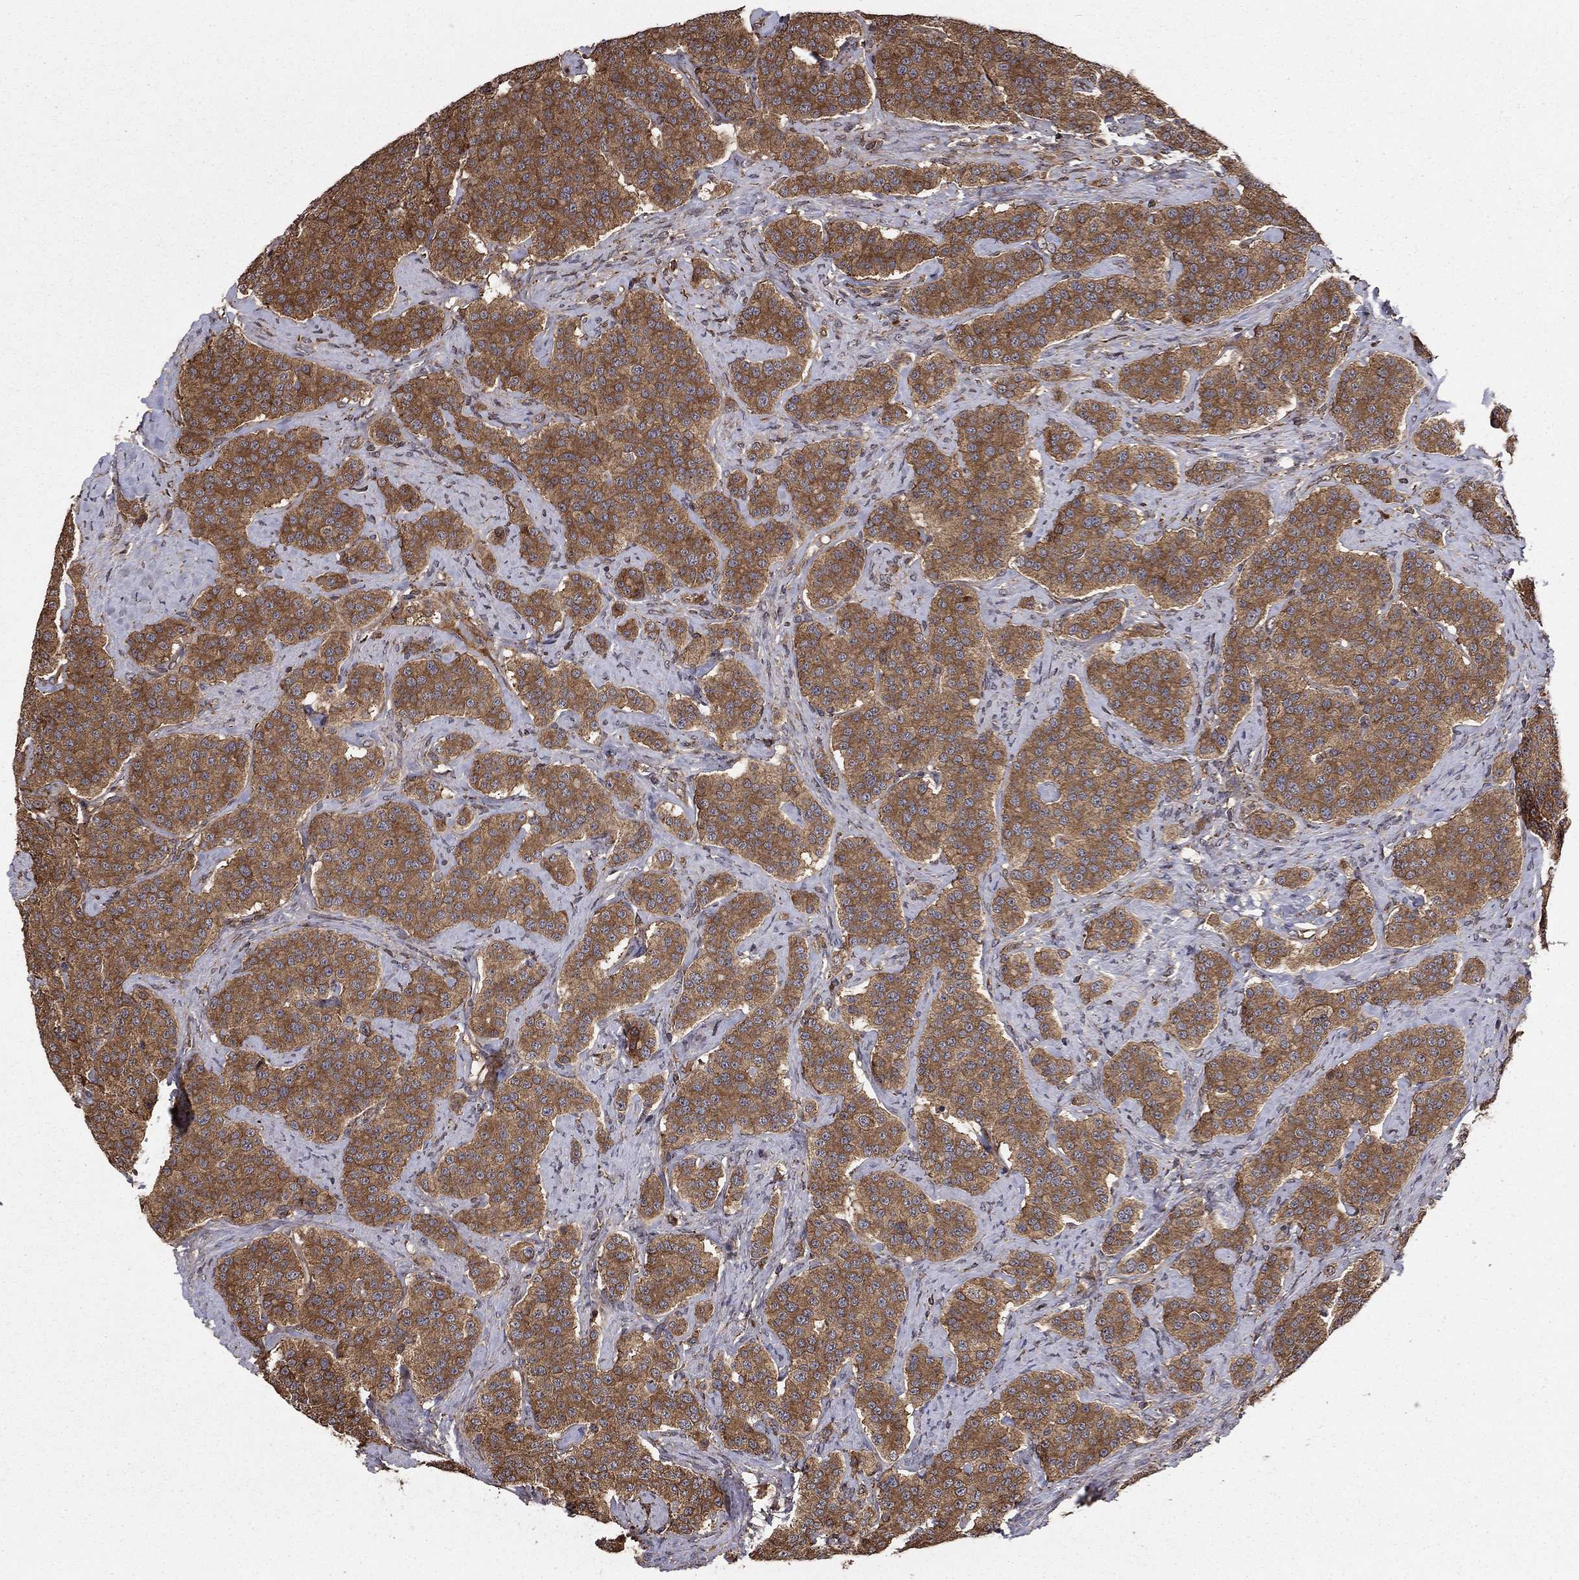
{"staining": {"intensity": "moderate", "quantity": ">75%", "location": "cytoplasmic/membranous"}, "tissue": "carcinoid", "cell_type": "Tumor cells", "image_type": "cancer", "snomed": [{"axis": "morphology", "description": "Carcinoid, malignant, NOS"}, {"axis": "topography", "description": "Small intestine"}], "caption": "Moderate cytoplasmic/membranous staining for a protein is seen in approximately >75% of tumor cells of carcinoid using immunohistochemistry.", "gene": "BABAM2", "patient": {"sex": "female", "age": 58}}